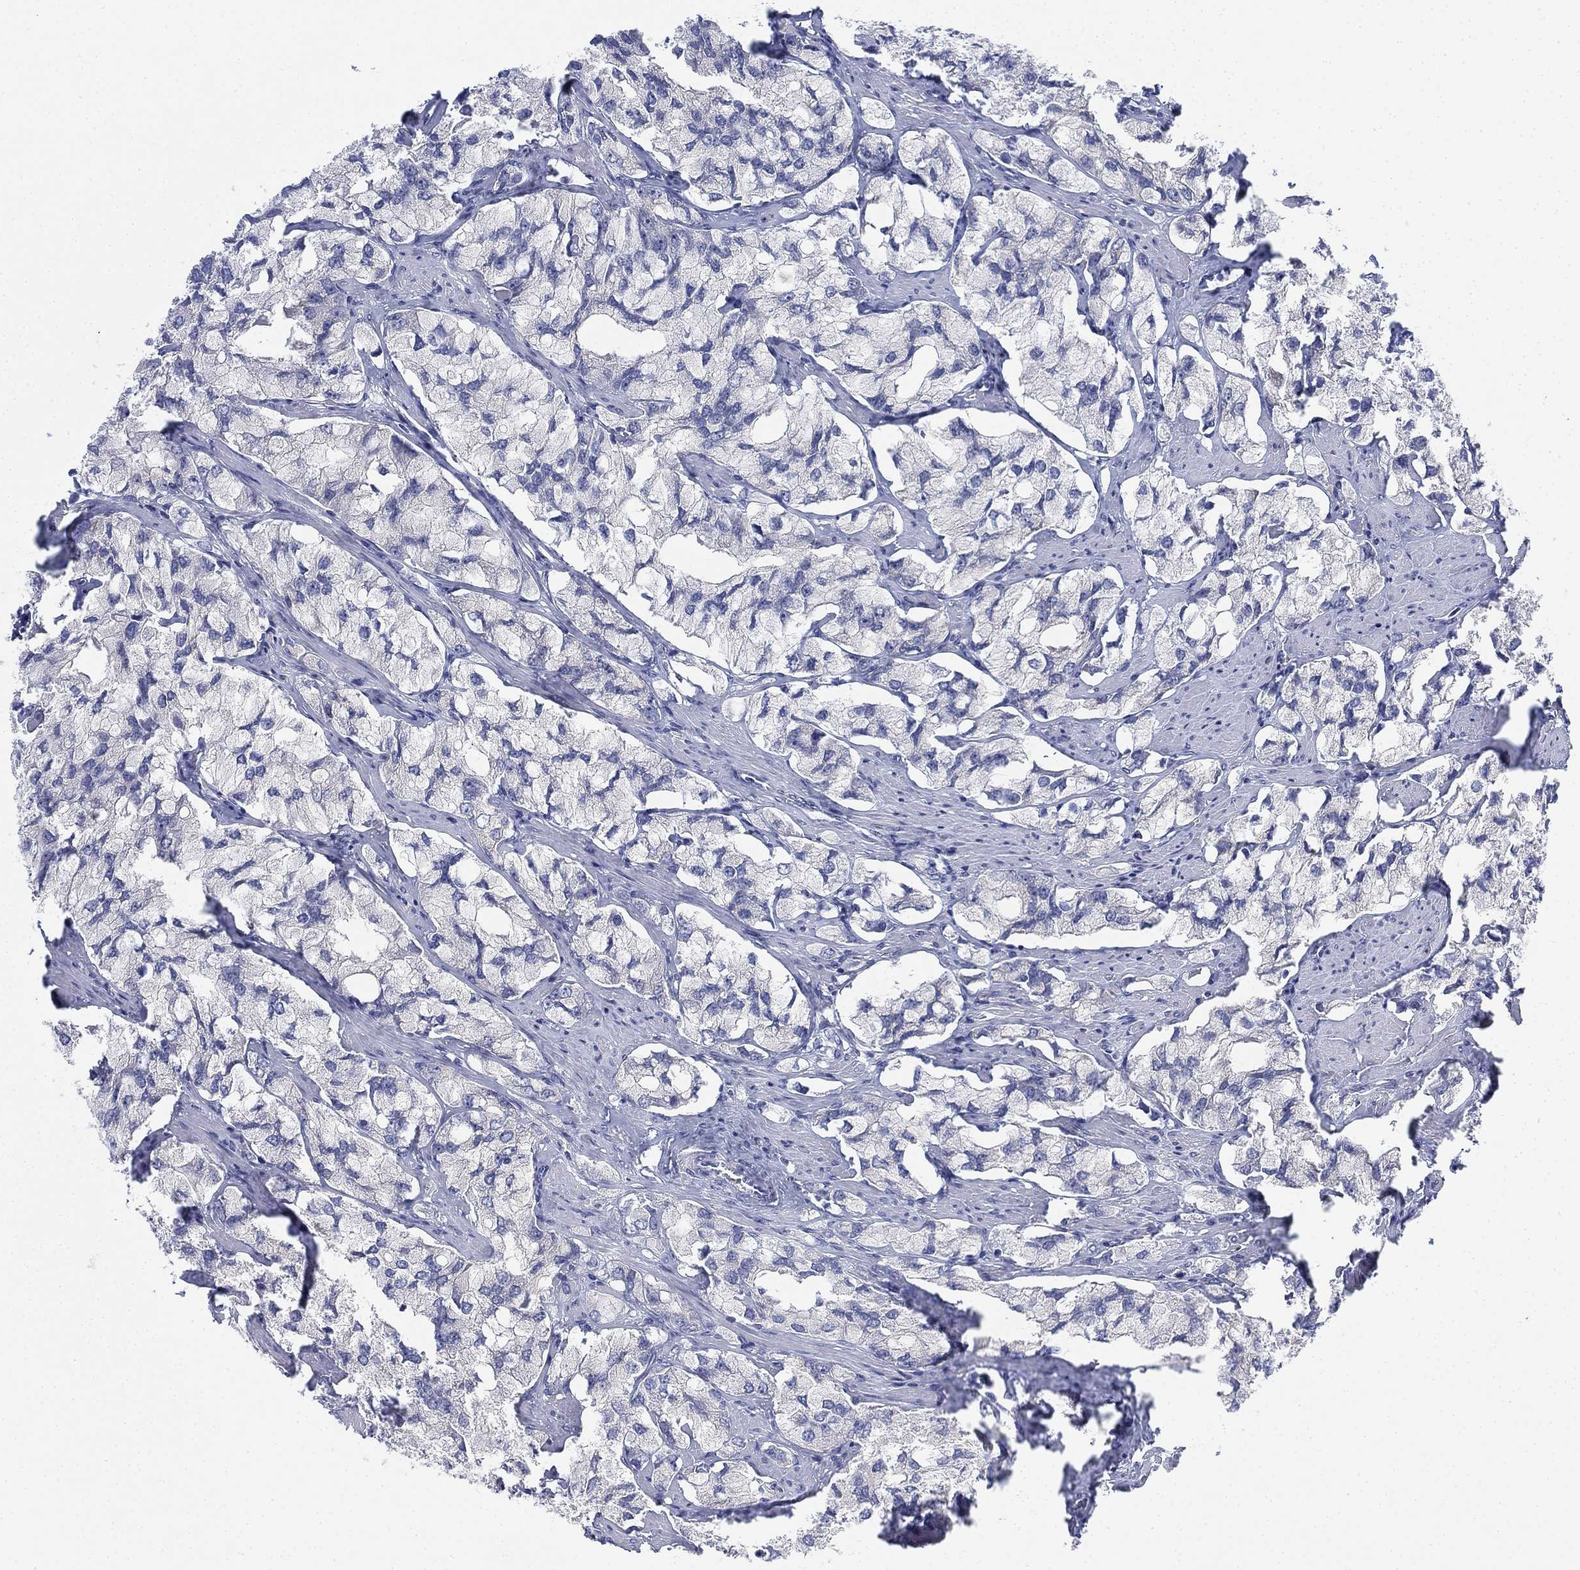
{"staining": {"intensity": "negative", "quantity": "none", "location": "none"}, "tissue": "prostate cancer", "cell_type": "Tumor cells", "image_type": "cancer", "snomed": [{"axis": "morphology", "description": "Adenocarcinoma, NOS"}, {"axis": "topography", "description": "Prostate and seminal vesicle, NOS"}, {"axis": "topography", "description": "Prostate"}], "caption": "Tumor cells show no significant protein expression in prostate adenocarcinoma.", "gene": "GCNA", "patient": {"sex": "male", "age": 64}}